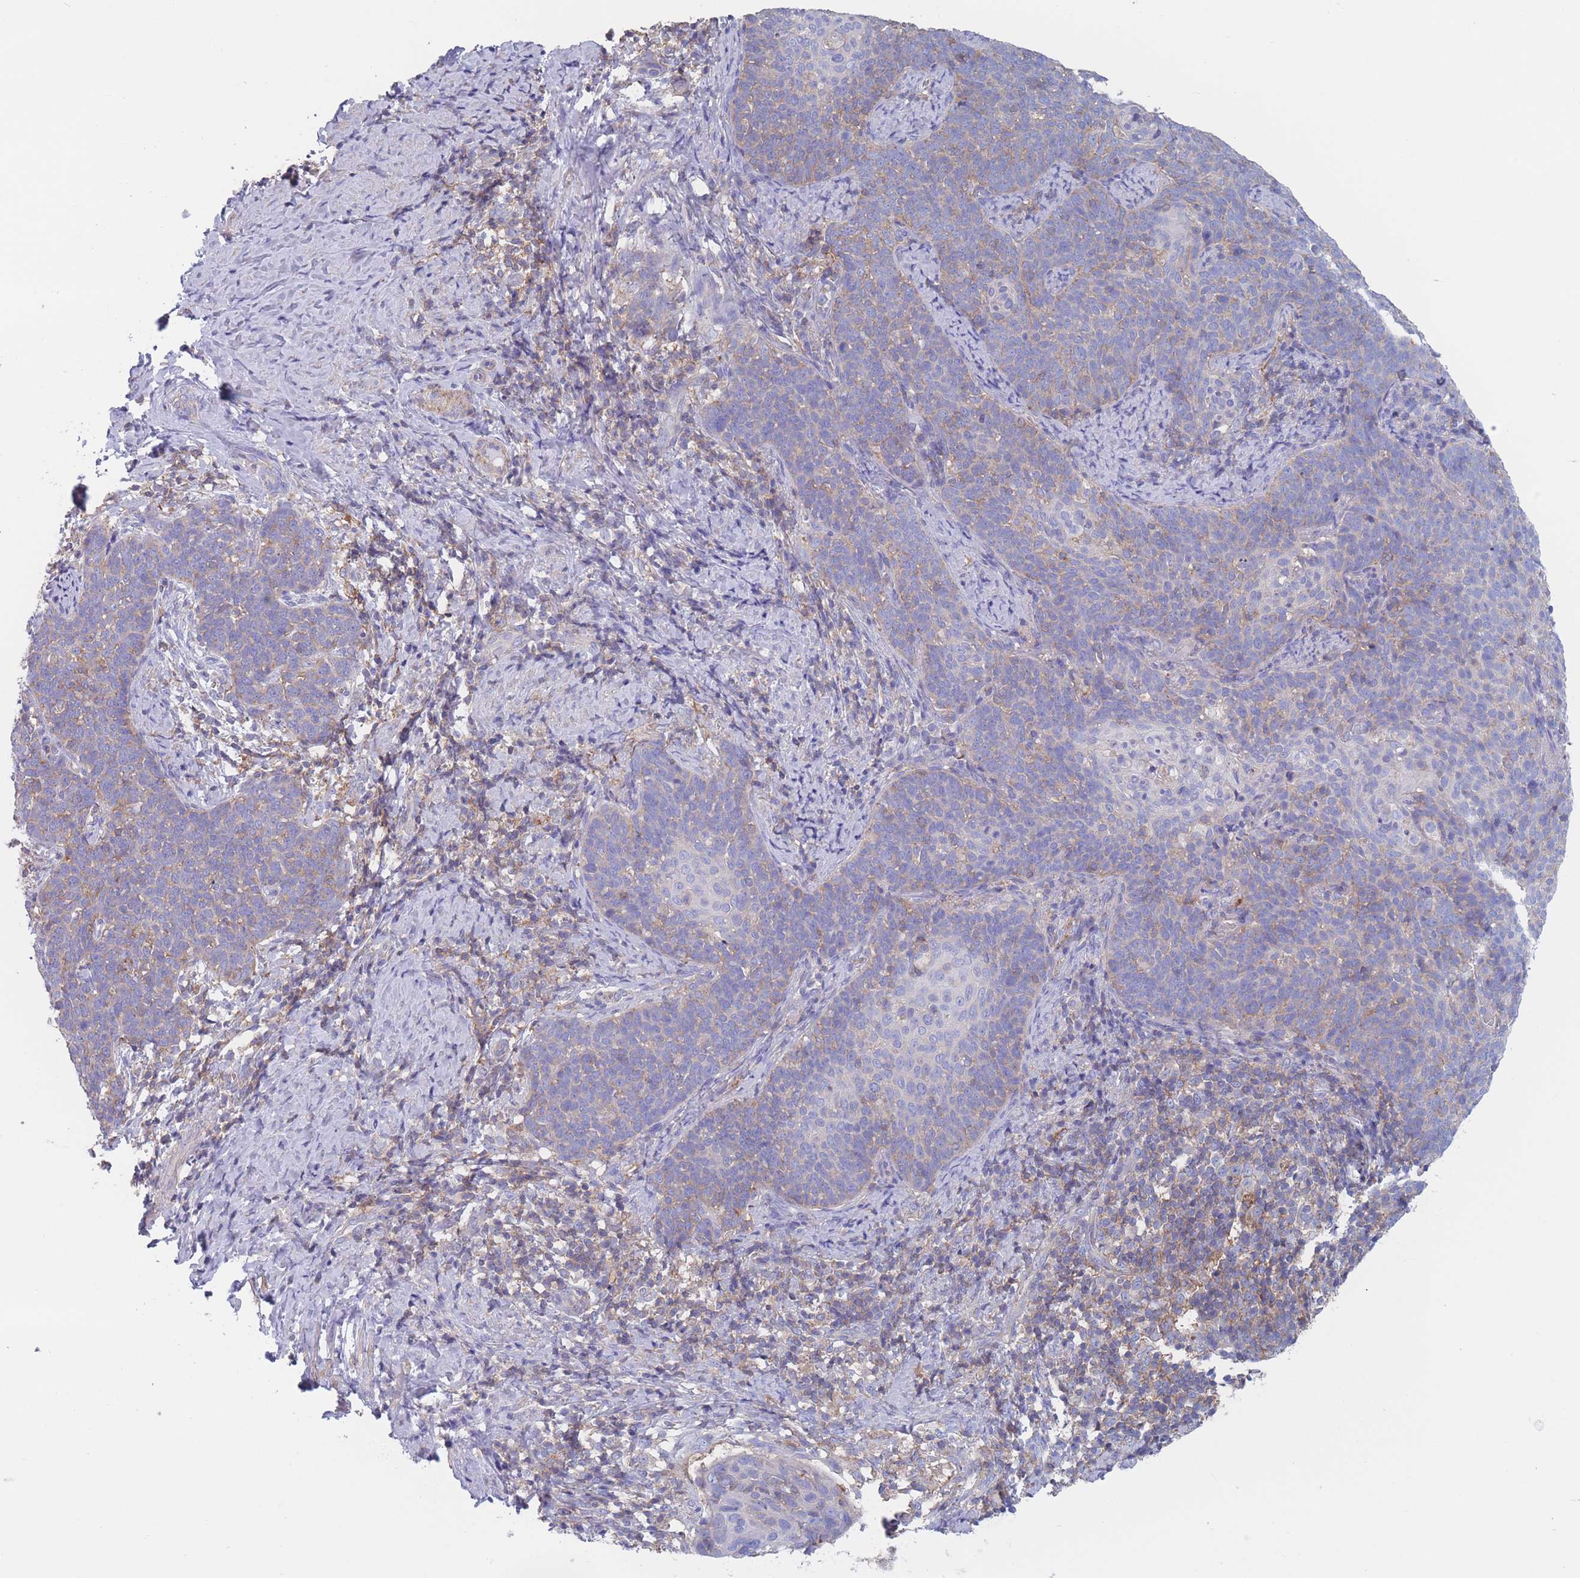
{"staining": {"intensity": "weak", "quantity": "<25%", "location": "cytoplasmic/membranous"}, "tissue": "cervical cancer", "cell_type": "Tumor cells", "image_type": "cancer", "snomed": [{"axis": "morphology", "description": "Normal tissue, NOS"}, {"axis": "morphology", "description": "Squamous cell carcinoma, NOS"}, {"axis": "topography", "description": "Cervix"}], "caption": "Cervical cancer (squamous cell carcinoma) was stained to show a protein in brown. There is no significant expression in tumor cells.", "gene": "ADH1A", "patient": {"sex": "female", "age": 39}}